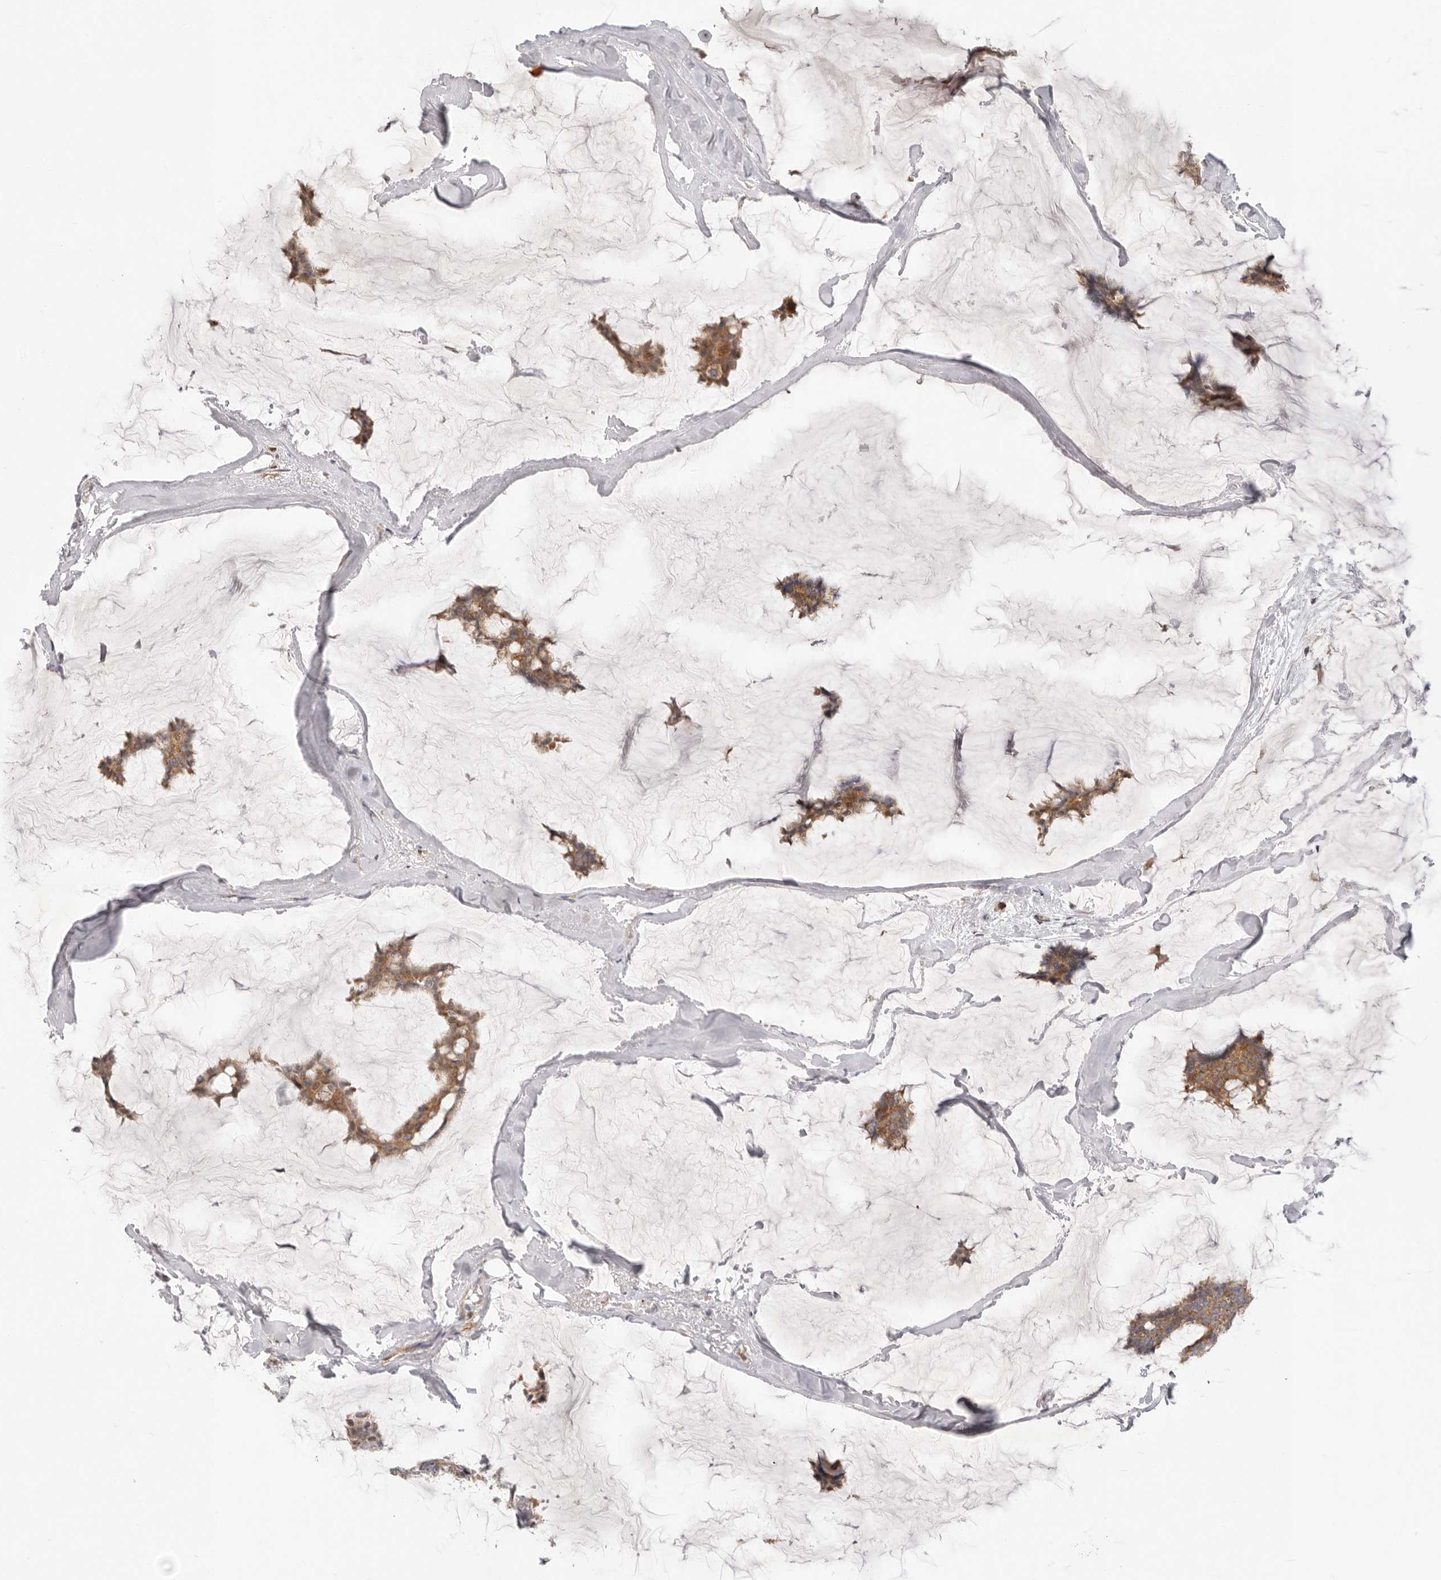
{"staining": {"intensity": "moderate", "quantity": ">75%", "location": "cytoplasmic/membranous"}, "tissue": "breast cancer", "cell_type": "Tumor cells", "image_type": "cancer", "snomed": [{"axis": "morphology", "description": "Duct carcinoma"}, {"axis": "topography", "description": "Breast"}], "caption": "This image reveals breast cancer stained with IHC to label a protein in brown. The cytoplasmic/membranous of tumor cells show moderate positivity for the protein. Nuclei are counter-stained blue.", "gene": "USH1C", "patient": {"sex": "female", "age": 93}}